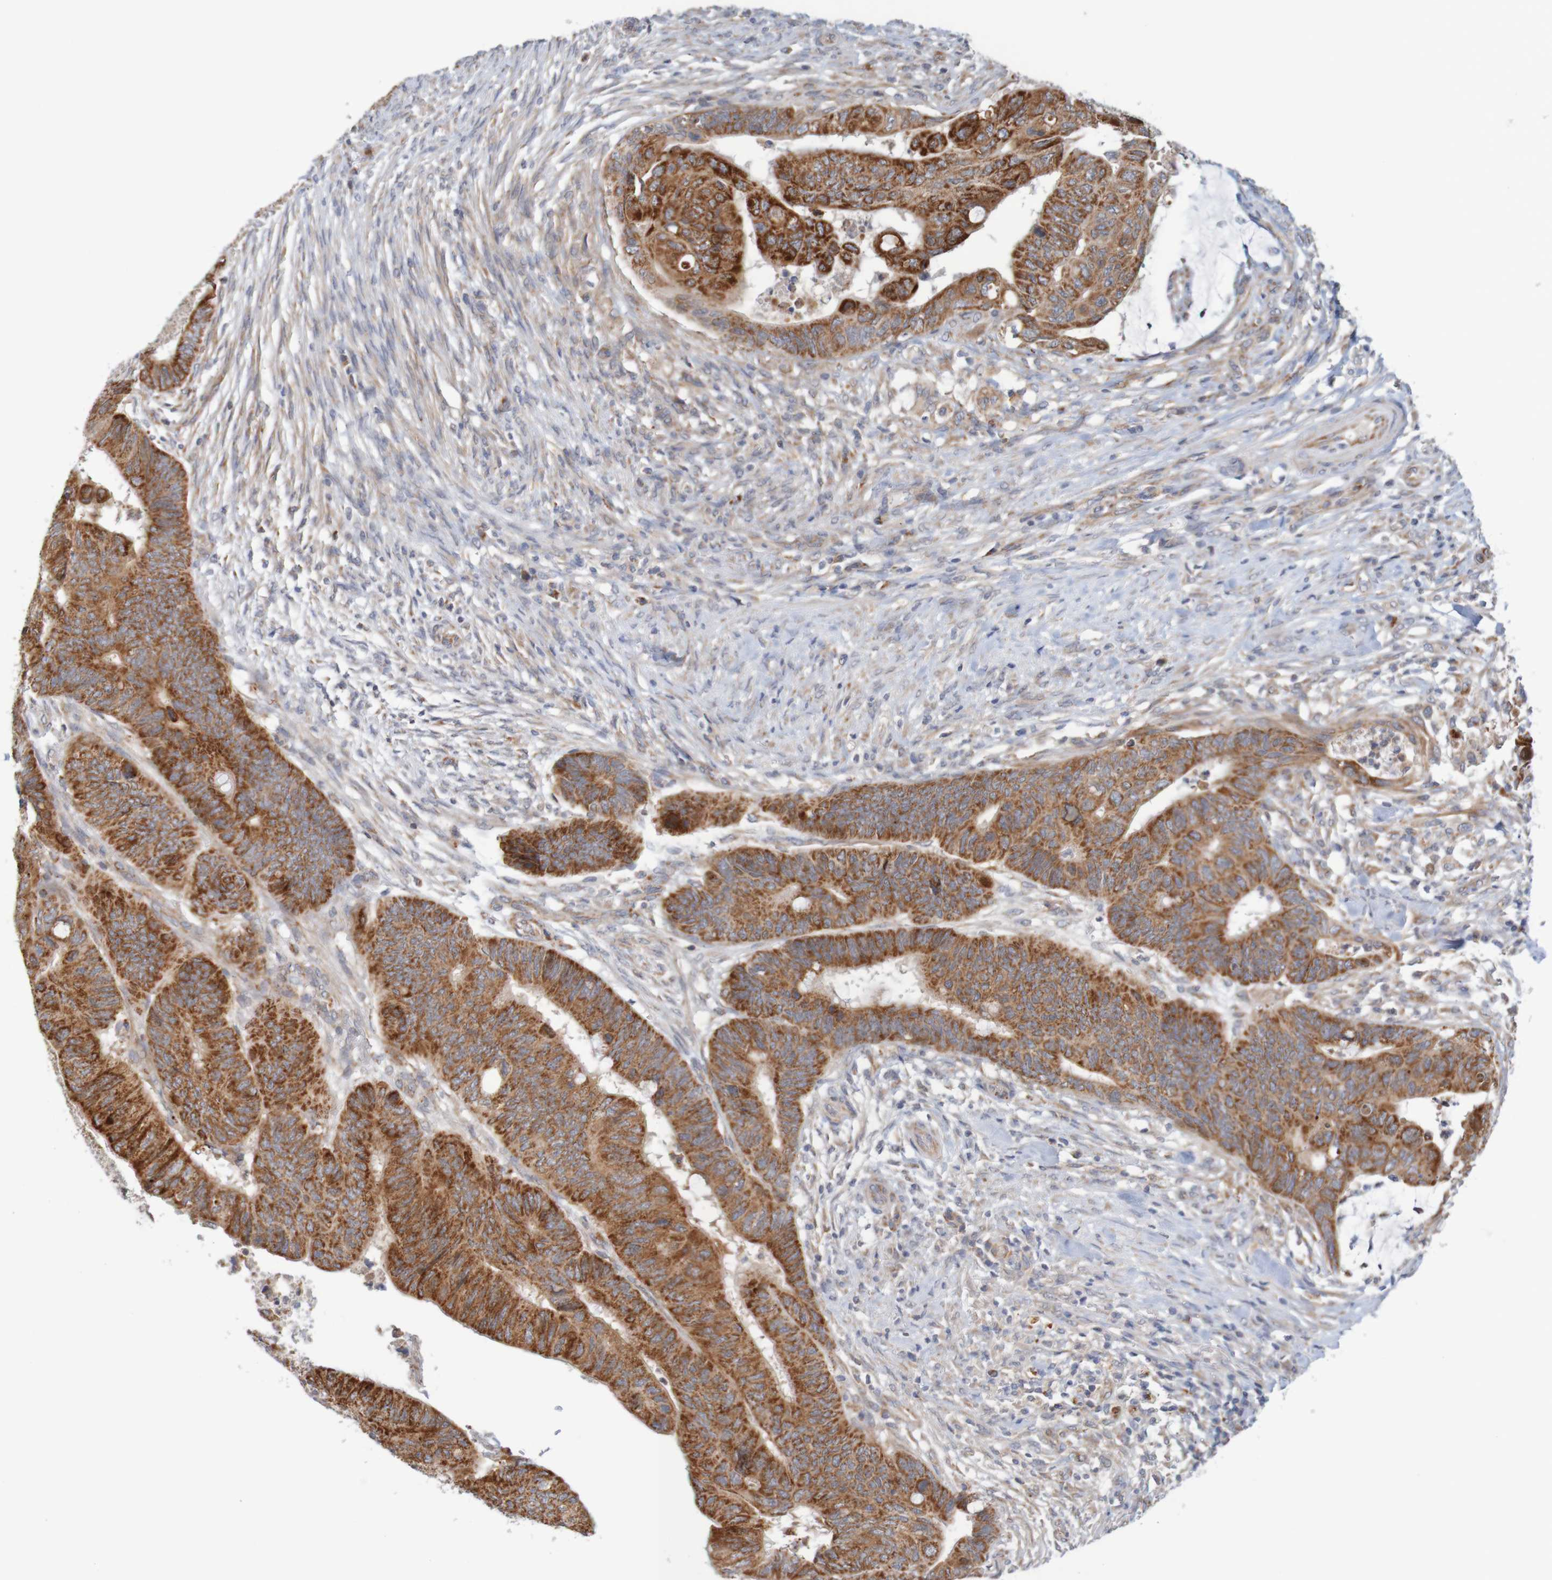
{"staining": {"intensity": "strong", "quantity": ">75%", "location": "cytoplasmic/membranous"}, "tissue": "colorectal cancer", "cell_type": "Tumor cells", "image_type": "cancer", "snomed": [{"axis": "morphology", "description": "Normal tissue, NOS"}, {"axis": "morphology", "description": "Adenocarcinoma, NOS"}, {"axis": "topography", "description": "Rectum"}, {"axis": "topography", "description": "Peripheral nerve tissue"}], "caption": "Strong cytoplasmic/membranous protein positivity is identified in about >75% of tumor cells in adenocarcinoma (colorectal). Nuclei are stained in blue.", "gene": "NAV2", "patient": {"sex": "male", "age": 92}}